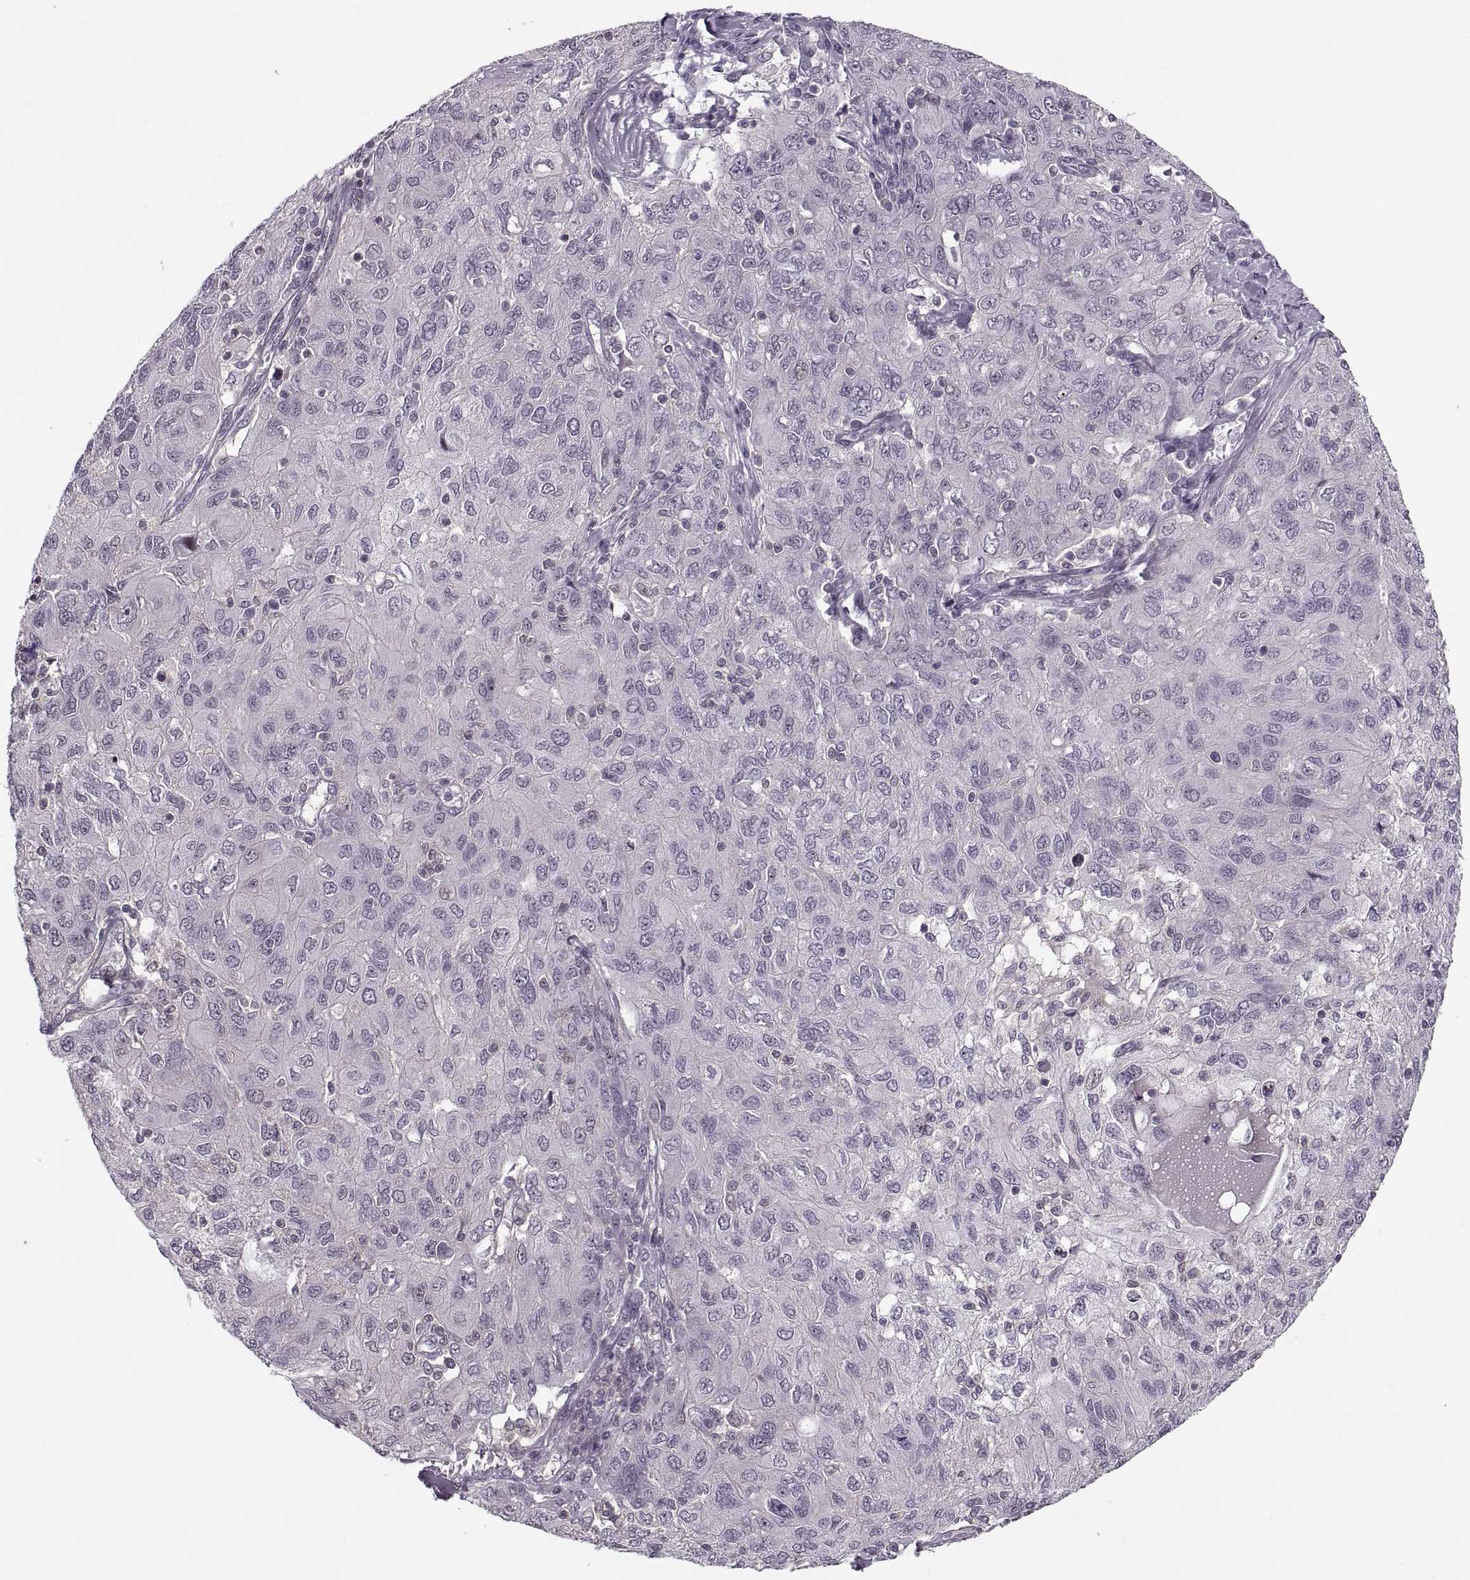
{"staining": {"intensity": "negative", "quantity": "none", "location": "none"}, "tissue": "ovarian cancer", "cell_type": "Tumor cells", "image_type": "cancer", "snomed": [{"axis": "morphology", "description": "Carcinoma, endometroid"}, {"axis": "topography", "description": "Ovary"}], "caption": "High magnification brightfield microscopy of ovarian cancer (endometroid carcinoma) stained with DAB (brown) and counterstained with hematoxylin (blue): tumor cells show no significant positivity.", "gene": "LUZP2", "patient": {"sex": "female", "age": 50}}